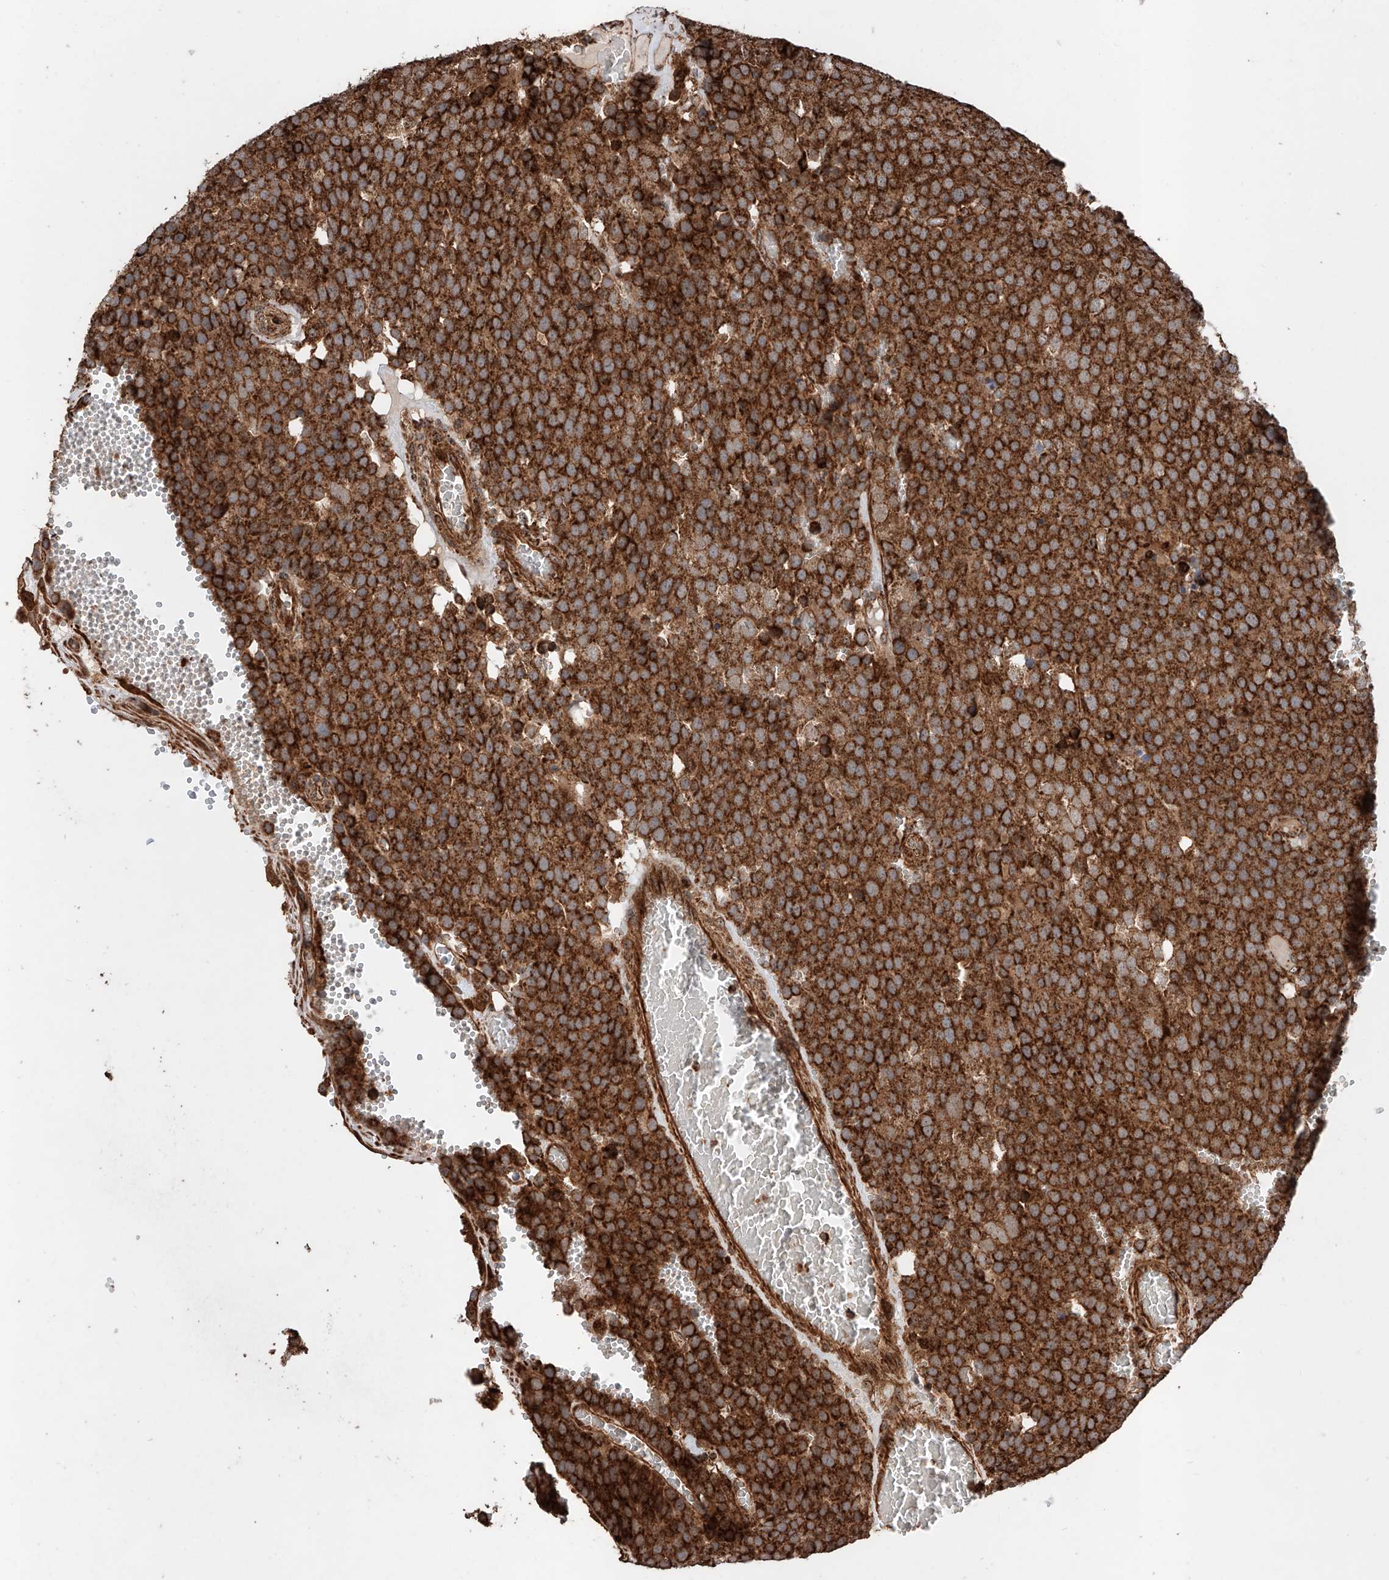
{"staining": {"intensity": "strong", "quantity": ">75%", "location": "cytoplasmic/membranous"}, "tissue": "testis cancer", "cell_type": "Tumor cells", "image_type": "cancer", "snomed": [{"axis": "morphology", "description": "Seminoma, NOS"}, {"axis": "topography", "description": "Testis"}], "caption": "Human seminoma (testis) stained with a protein marker shows strong staining in tumor cells.", "gene": "PISD", "patient": {"sex": "male", "age": 71}}